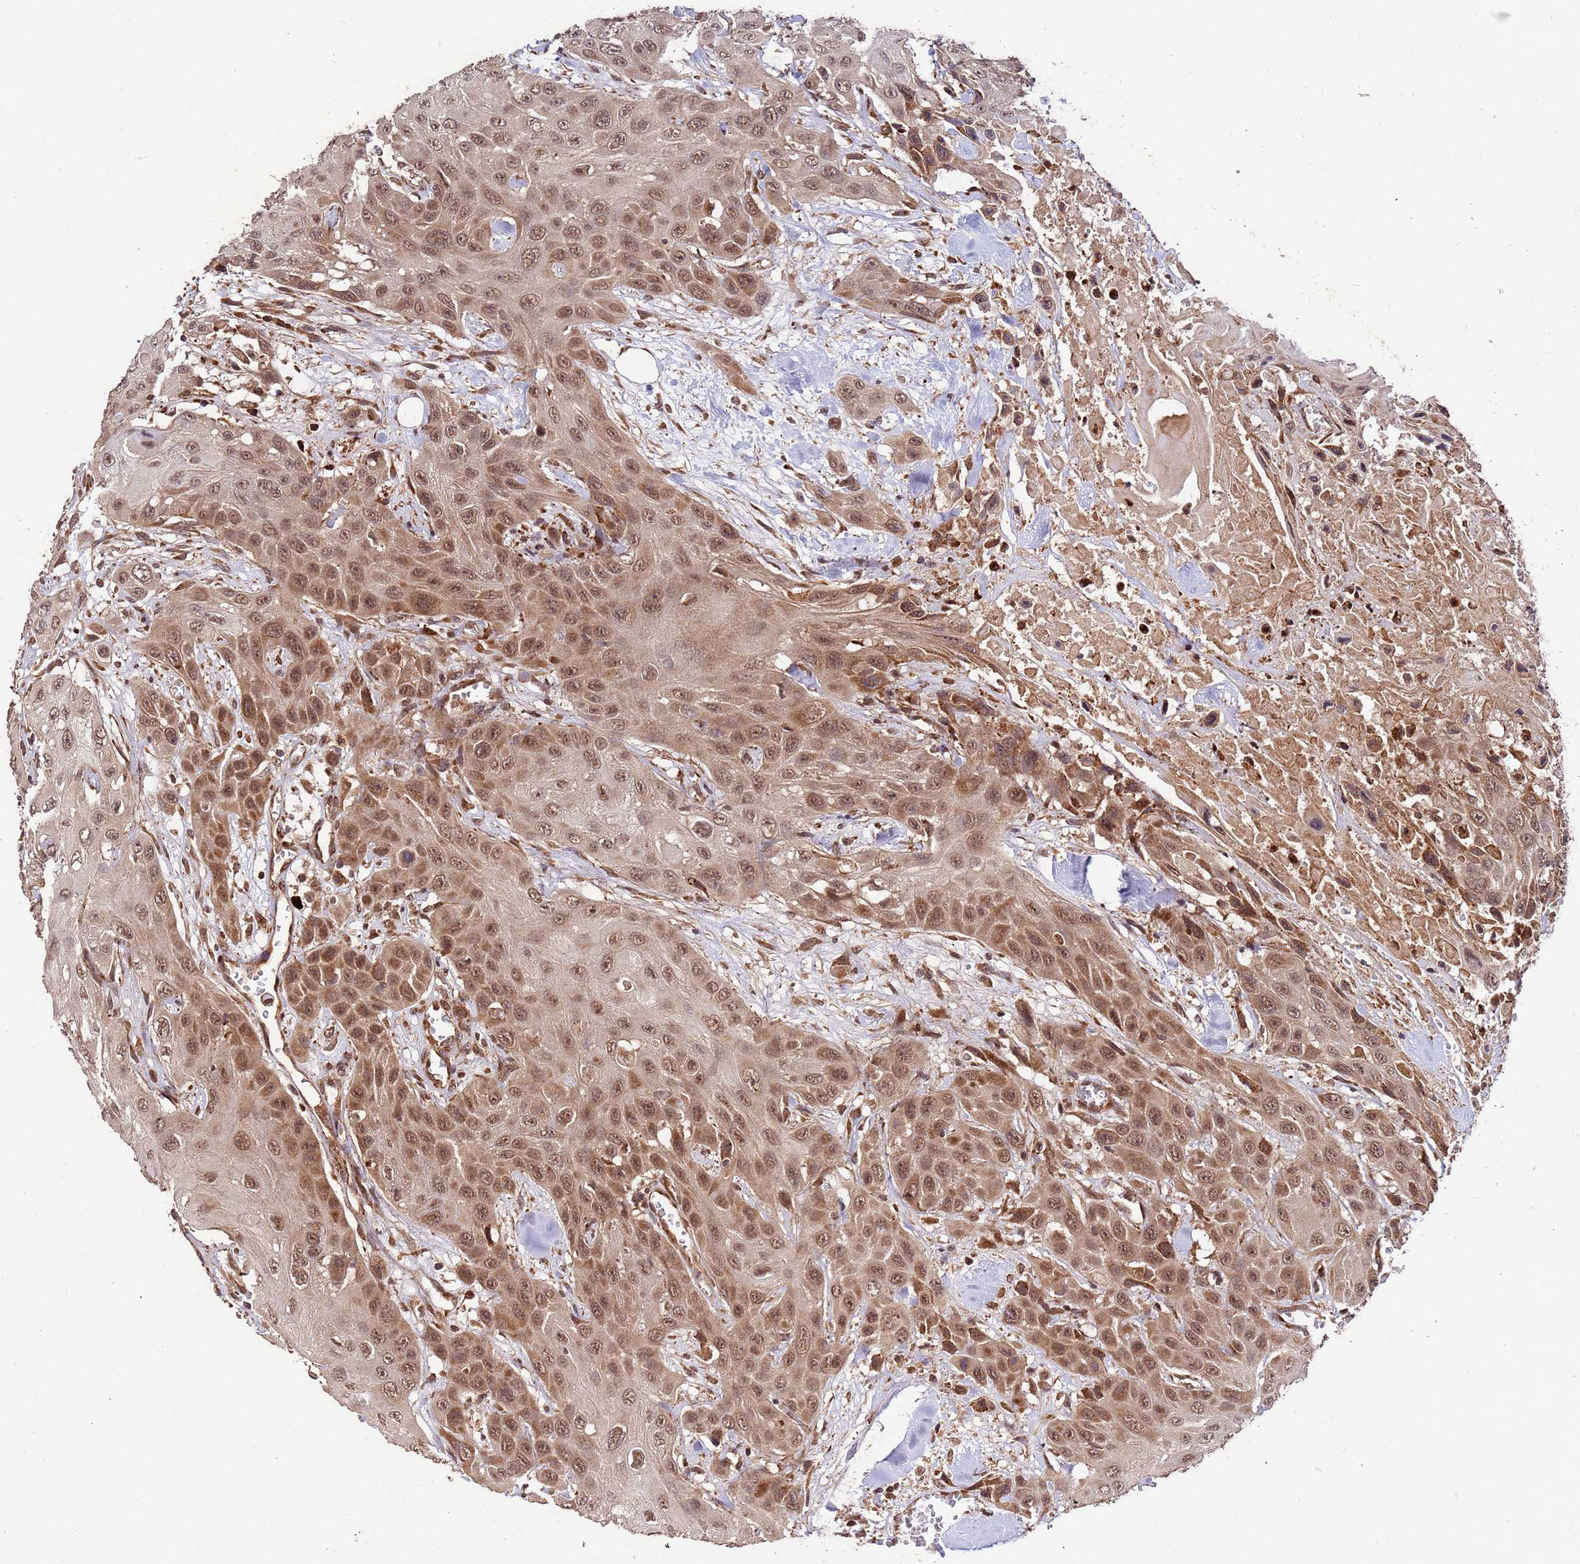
{"staining": {"intensity": "moderate", "quantity": ">75%", "location": "cytoplasmic/membranous,nuclear"}, "tissue": "head and neck cancer", "cell_type": "Tumor cells", "image_type": "cancer", "snomed": [{"axis": "morphology", "description": "Squamous cell carcinoma, NOS"}, {"axis": "topography", "description": "Head-Neck"}], "caption": "A high-resolution histopathology image shows immunohistochemistry (IHC) staining of head and neck cancer (squamous cell carcinoma), which displays moderate cytoplasmic/membranous and nuclear expression in approximately >75% of tumor cells.", "gene": "ZNF619", "patient": {"sex": "male", "age": 81}}